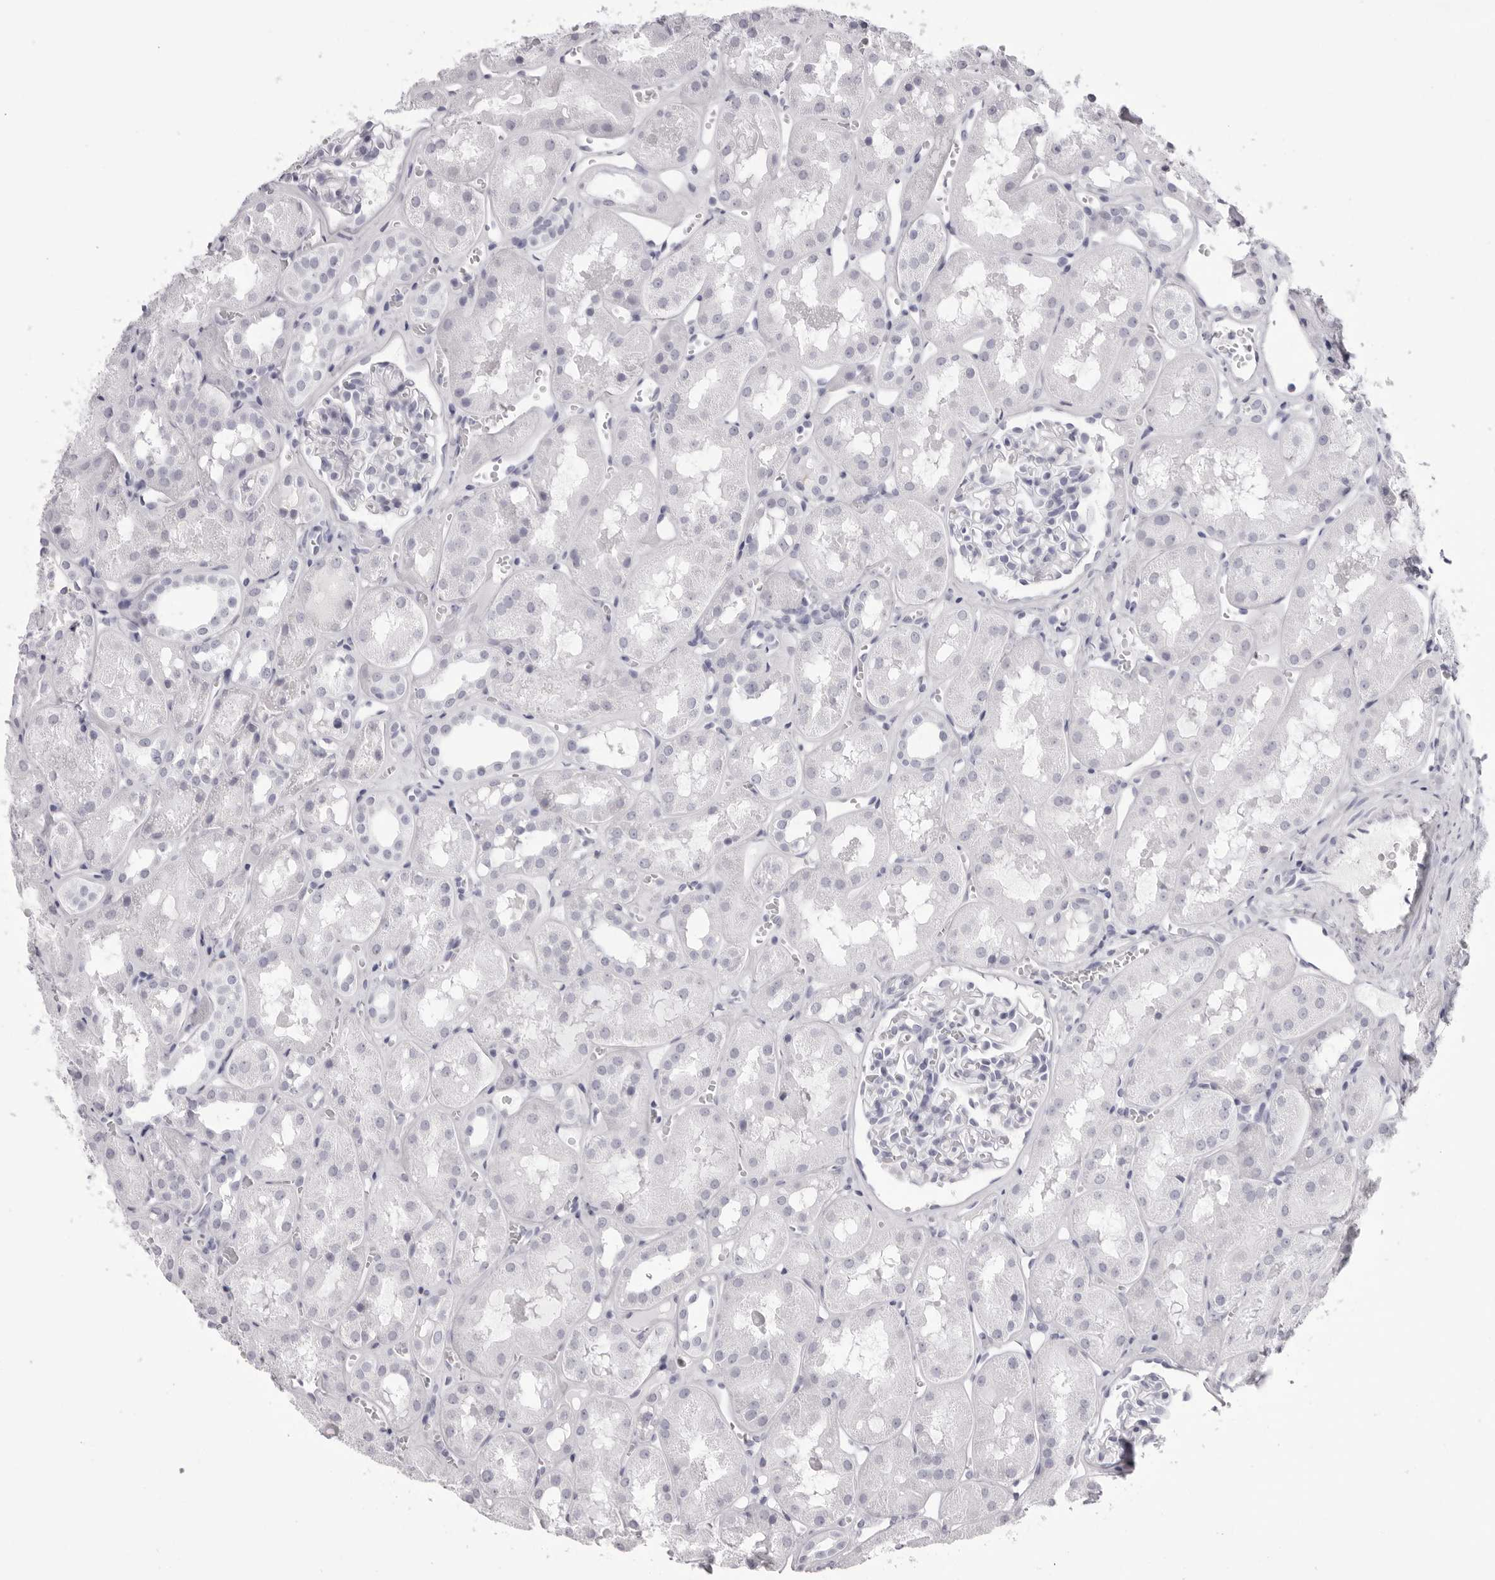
{"staining": {"intensity": "negative", "quantity": "none", "location": "none"}, "tissue": "kidney", "cell_type": "Cells in glomeruli", "image_type": "normal", "snomed": [{"axis": "morphology", "description": "Normal tissue, NOS"}, {"axis": "topography", "description": "Kidney"}], "caption": "Immunohistochemistry micrograph of unremarkable kidney stained for a protein (brown), which shows no expression in cells in glomeruli.", "gene": "TMOD4", "patient": {"sex": "male", "age": 16}}